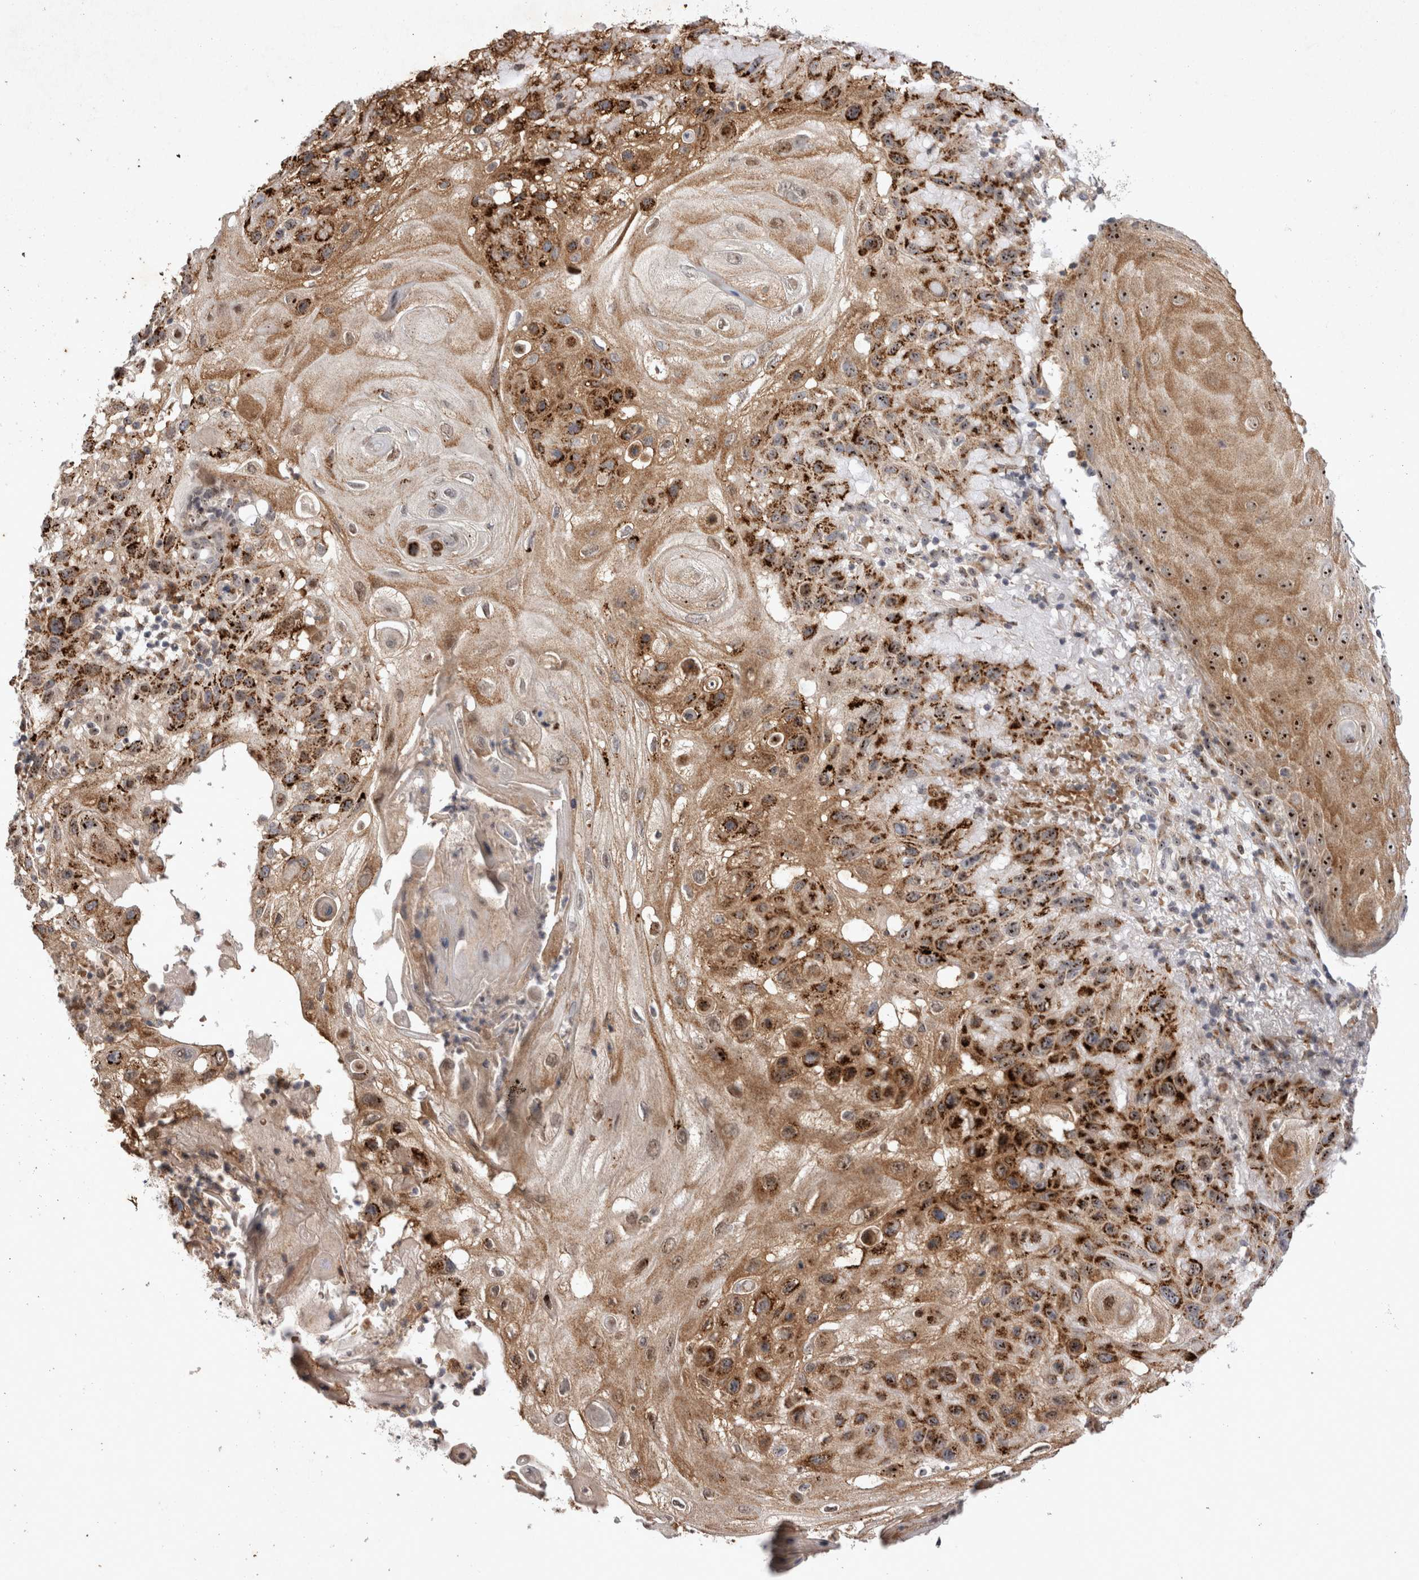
{"staining": {"intensity": "strong", "quantity": "25%-75%", "location": "cytoplasmic/membranous,nuclear"}, "tissue": "skin cancer", "cell_type": "Tumor cells", "image_type": "cancer", "snomed": [{"axis": "morphology", "description": "Normal tissue, NOS"}, {"axis": "morphology", "description": "Squamous cell carcinoma, NOS"}, {"axis": "topography", "description": "Skin"}], "caption": "Squamous cell carcinoma (skin) stained with a protein marker shows strong staining in tumor cells.", "gene": "STK11", "patient": {"sex": "female", "age": 96}}